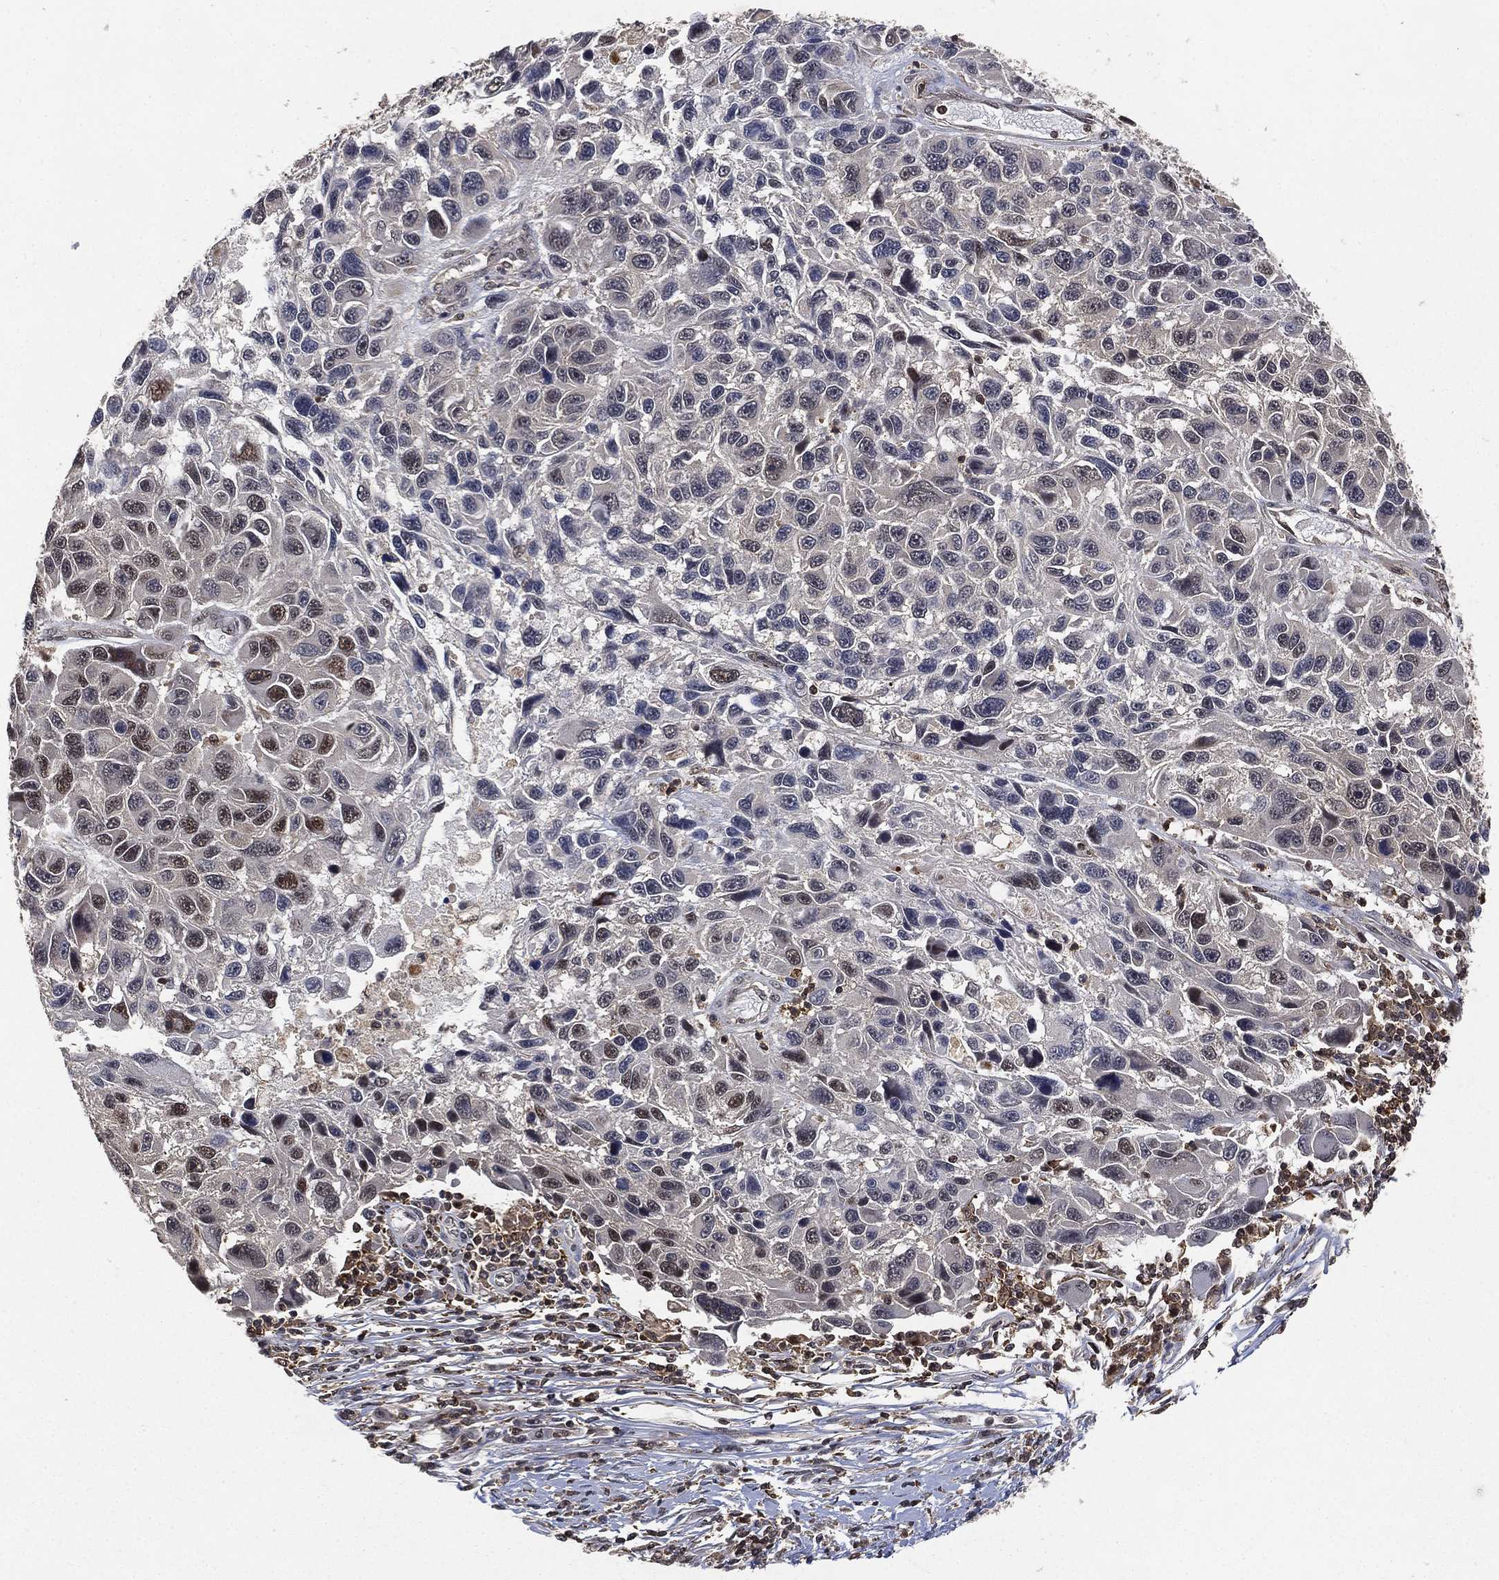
{"staining": {"intensity": "weak", "quantity": "<25%", "location": "nuclear"}, "tissue": "melanoma", "cell_type": "Tumor cells", "image_type": "cancer", "snomed": [{"axis": "morphology", "description": "Malignant melanoma, NOS"}, {"axis": "topography", "description": "Skin"}], "caption": "Immunohistochemistry (IHC) micrograph of neoplastic tissue: human malignant melanoma stained with DAB exhibits no significant protein staining in tumor cells.", "gene": "WDR26", "patient": {"sex": "male", "age": 53}}